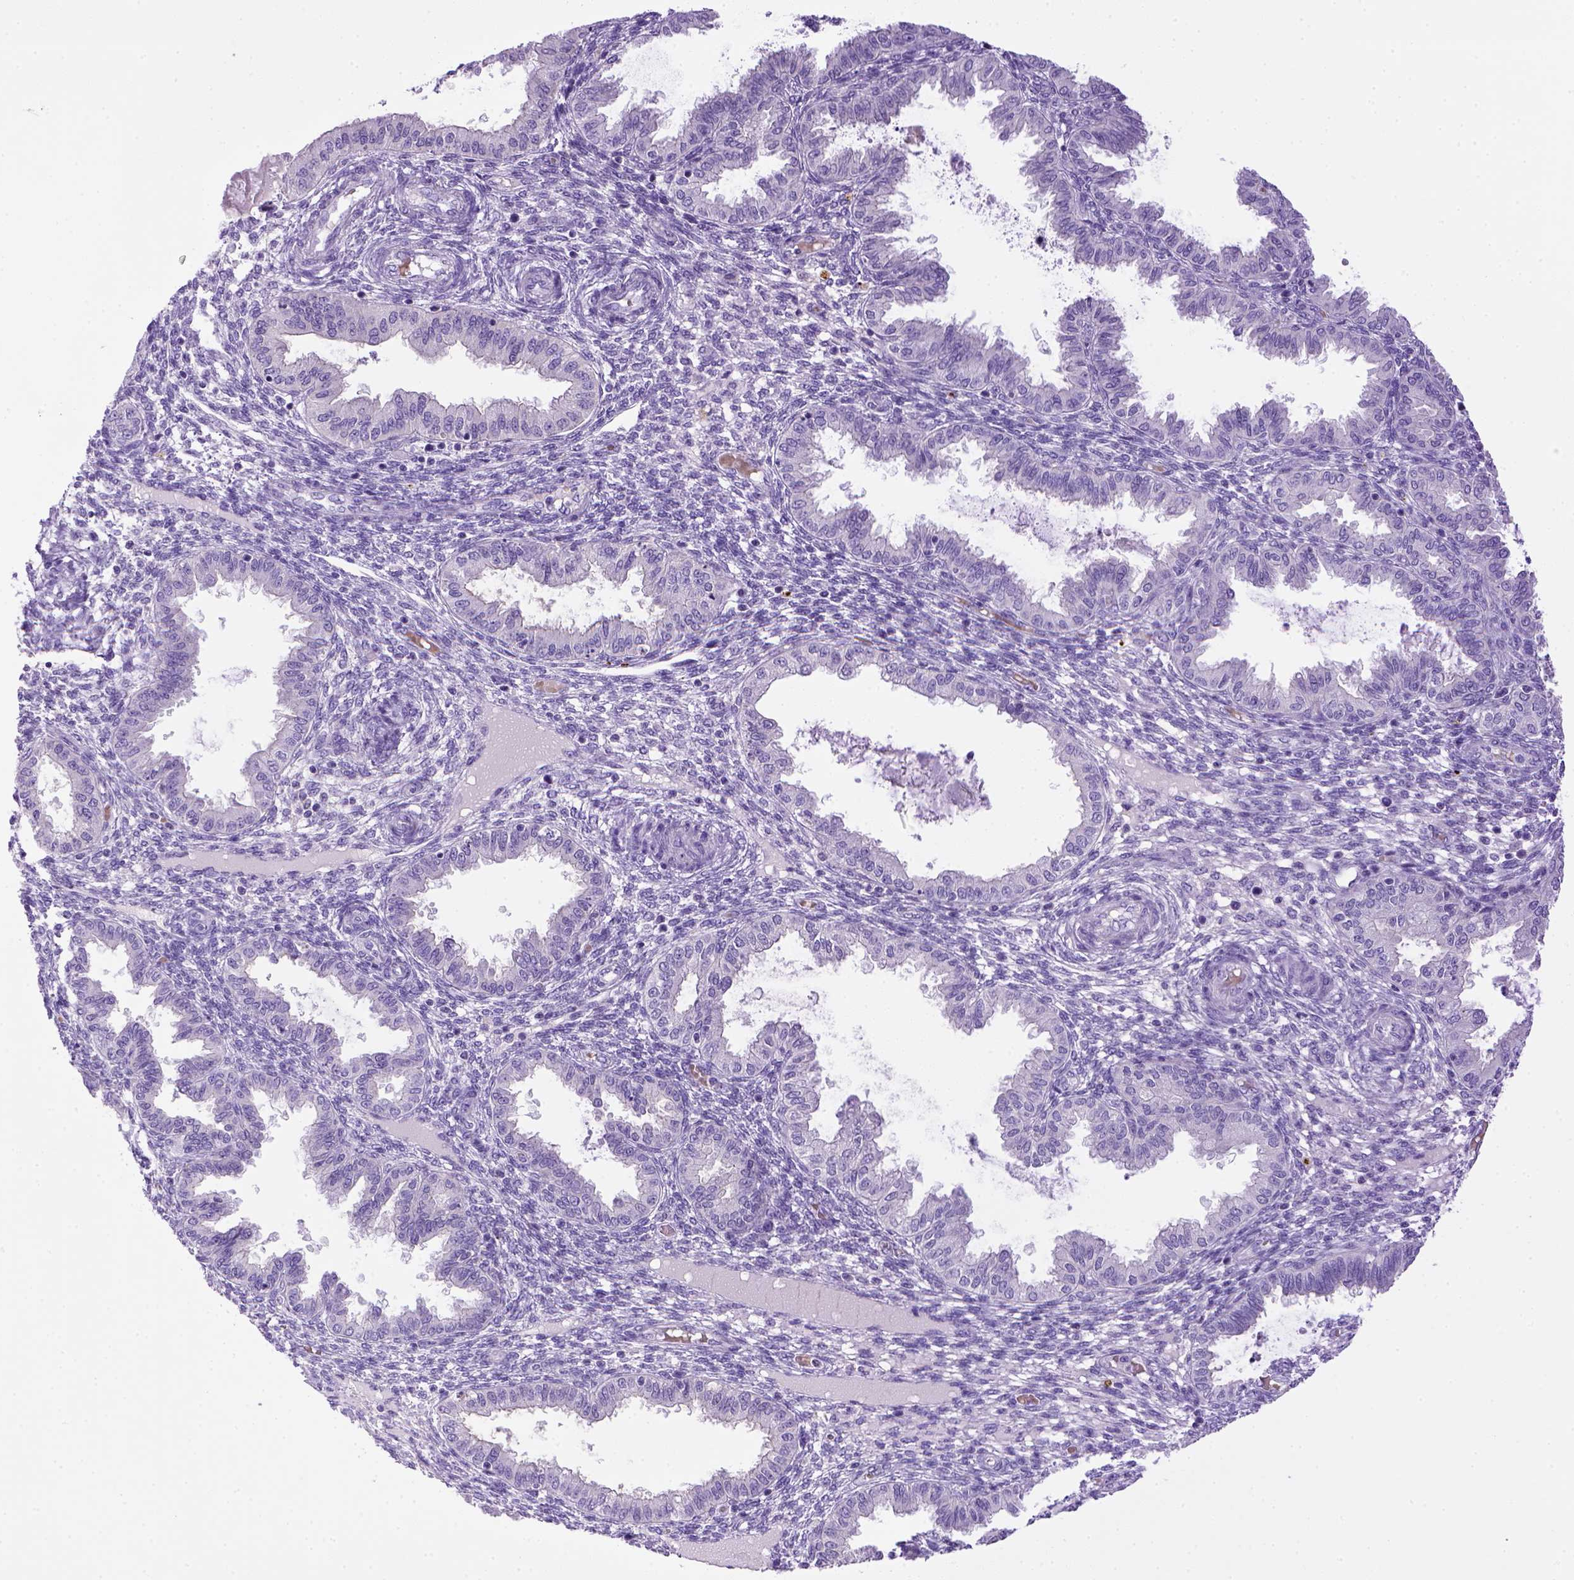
{"staining": {"intensity": "negative", "quantity": "none", "location": "none"}, "tissue": "endometrium", "cell_type": "Cells in endometrial stroma", "image_type": "normal", "snomed": [{"axis": "morphology", "description": "Normal tissue, NOS"}, {"axis": "topography", "description": "Endometrium"}], "caption": "The histopathology image shows no staining of cells in endometrial stroma in benign endometrium. The staining is performed using DAB brown chromogen with nuclei counter-stained in using hematoxylin.", "gene": "BAAT", "patient": {"sex": "female", "age": 33}}